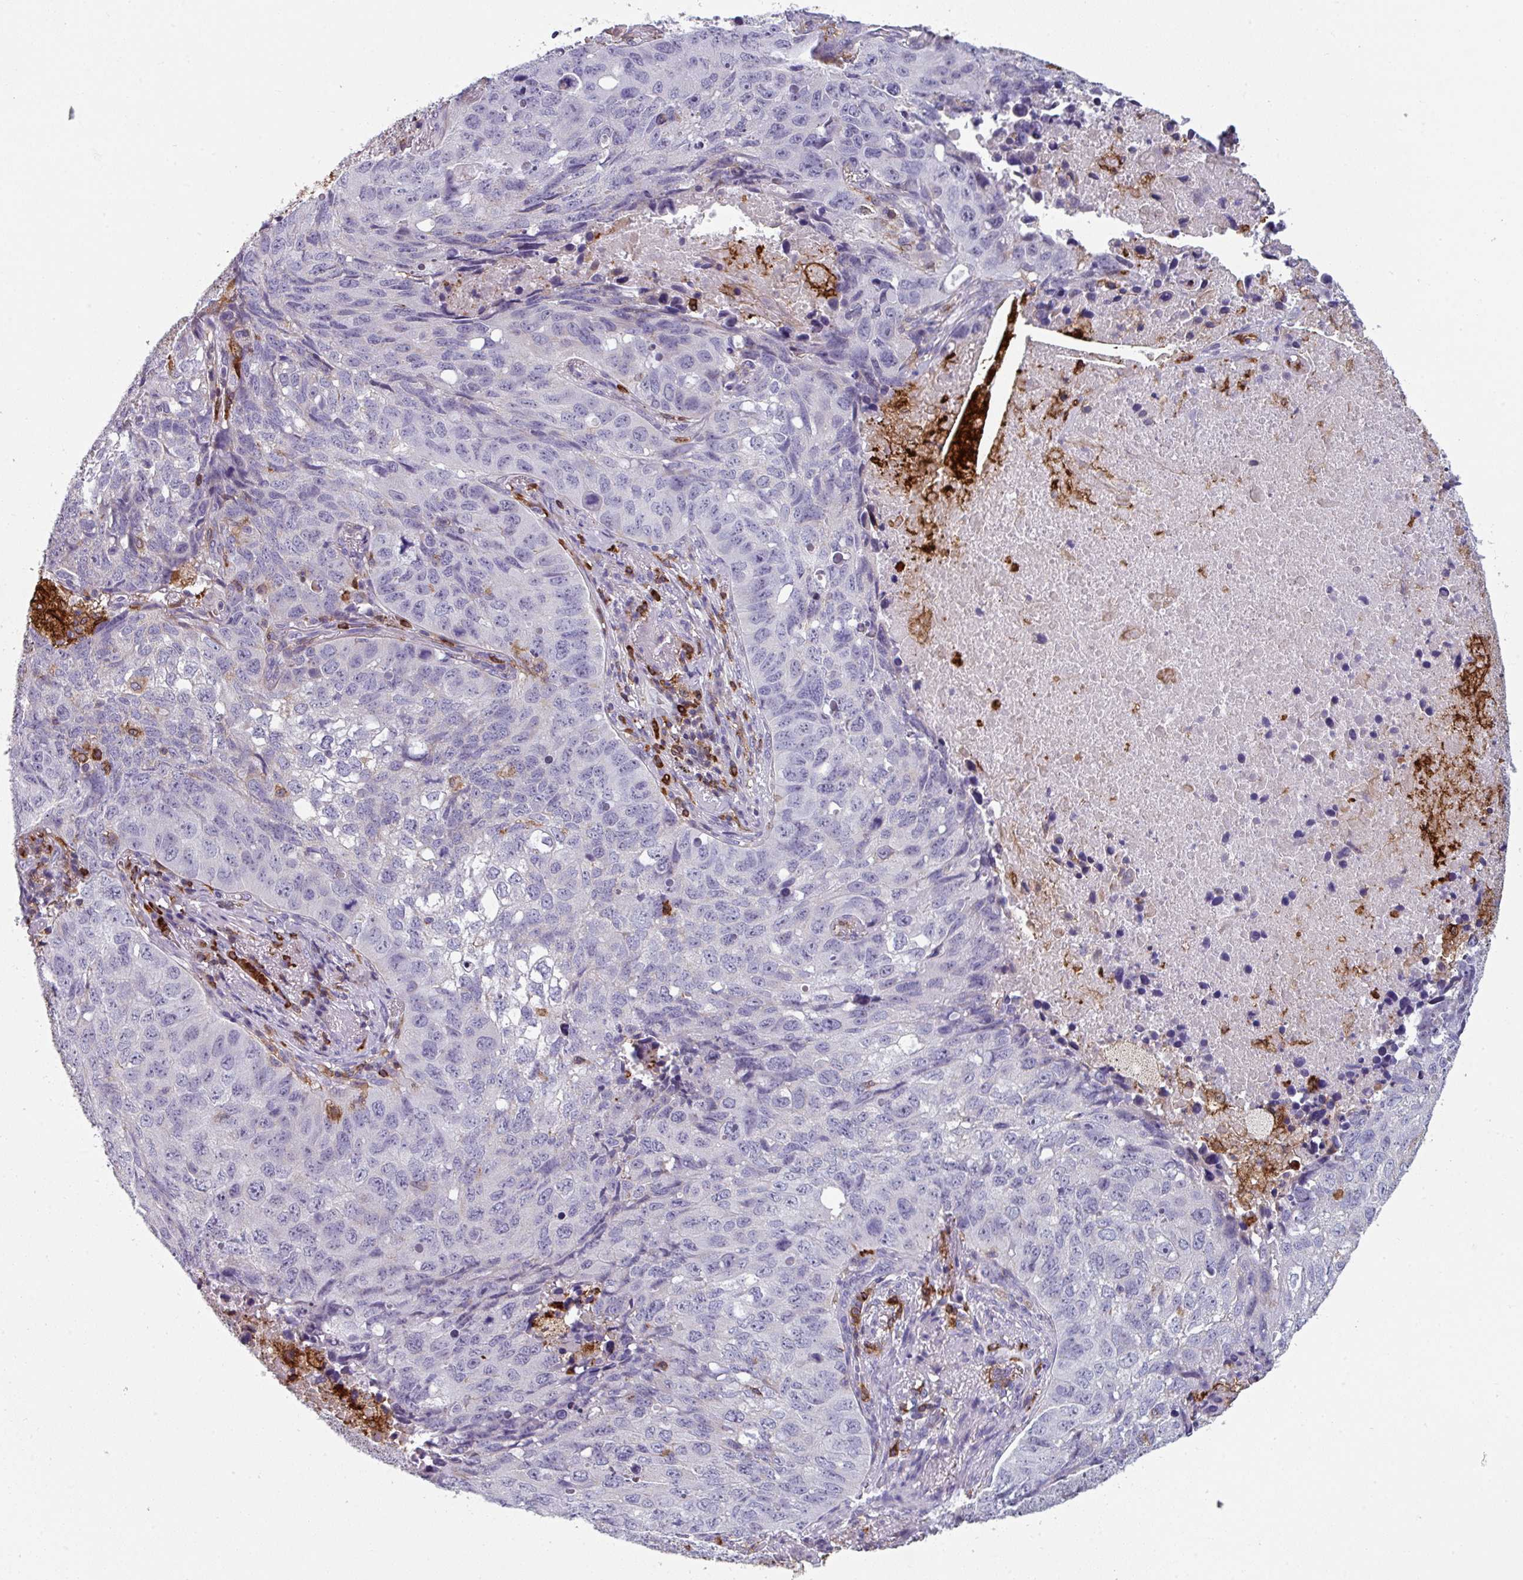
{"staining": {"intensity": "negative", "quantity": "none", "location": "none"}, "tissue": "lung cancer", "cell_type": "Tumor cells", "image_type": "cancer", "snomed": [{"axis": "morphology", "description": "Squamous cell carcinoma, NOS"}, {"axis": "topography", "description": "Lung"}], "caption": "Immunohistochemical staining of lung cancer shows no significant positivity in tumor cells.", "gene": "EXOSC5", "patient": {"sex": "male", "age": 60}}